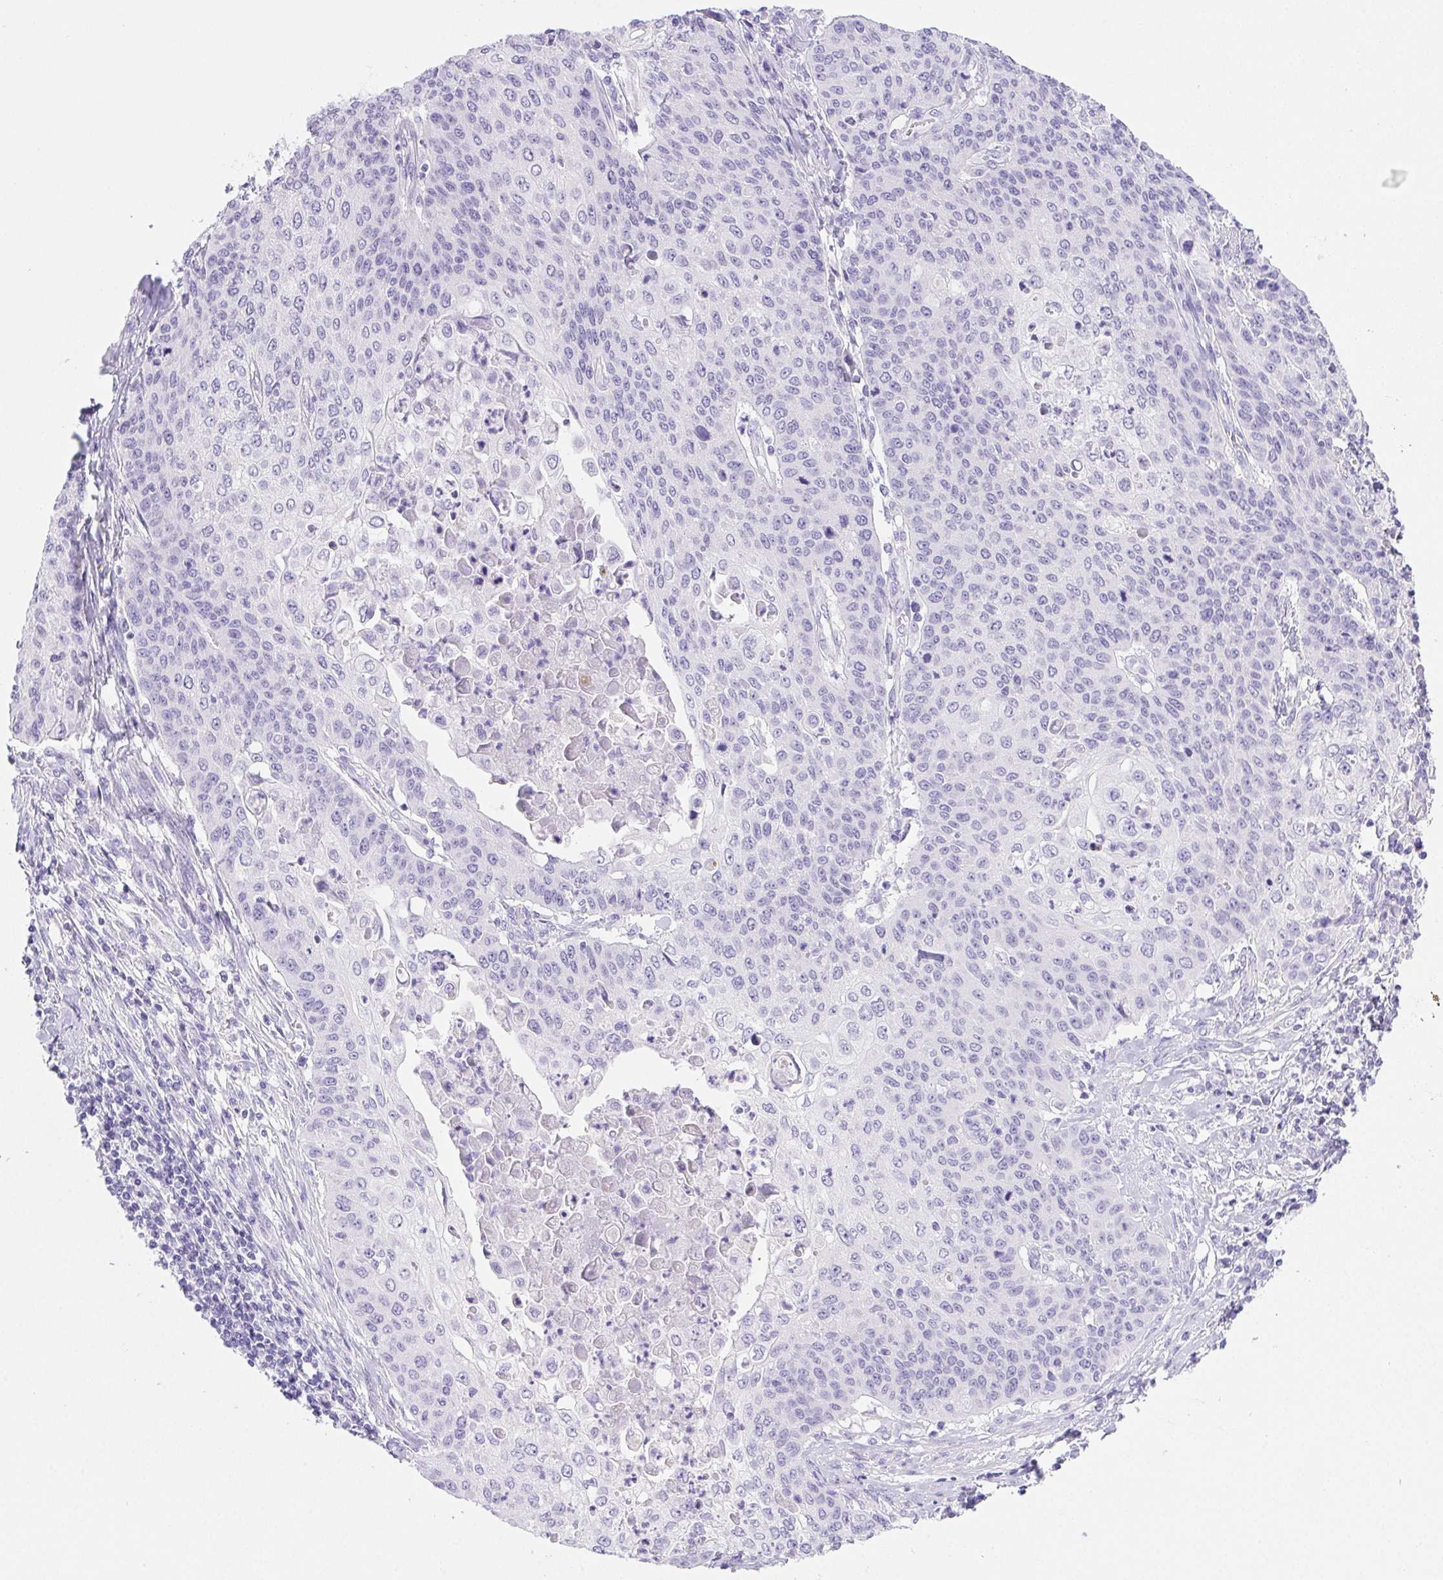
{"staining": {"intensity": "negative", "quantity": "none", "location": "none"}, "tissue": "cervical cancer", "cell_type": "Tumor cells", "image_type": "cancer", "snomed": [{"axis": "morphology", "description": "Squamous cell carcinoma, NOS"}, {"axis": "topography", "description": "Cervix"}], "caption": "Human cervical cancer stained for a protein using immunohistochemistry exhibits no expression in tumor cells.", "gene": "PNLIP", "patient": {"sex": "female", "age": 65}}